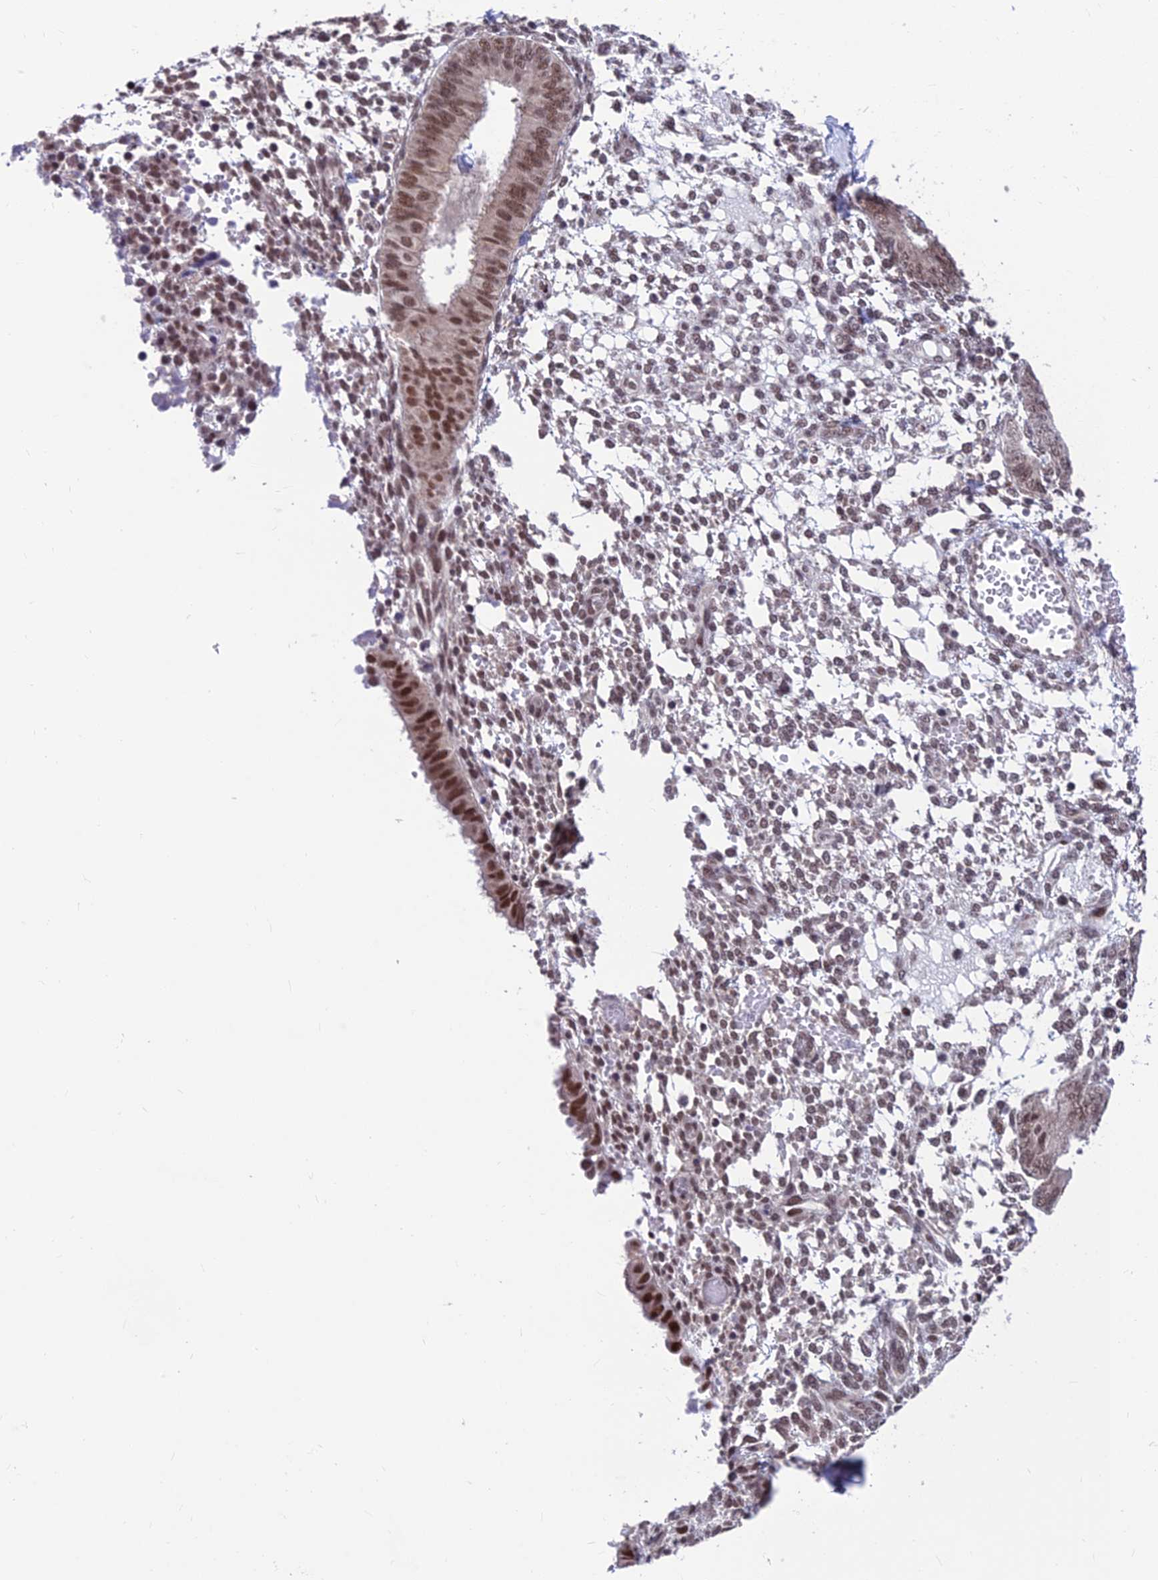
{"staining": {"intensity": "moderate", "quantity": "<25%", "location": "nuclear"}, "tissue": "endometrium", "cell_type": "Cells in endometrial stroma", "image_type": "normal", "snomed": [{"axis": "morphology", "description": "Normal tissue, NOS"}, {"axis": "topography", "description": "Endometrium"}], "caption": "Immunohistochemical staining of benign endometrium demonstrates low levels of moderate nuclear positivity in approximately <25% of cells in endometrial stroma. The staining is performed using DAB (3,3'-diaminobenzidine) brown chromogen to label protein expression. The nuclei are counter-stained blue using hematoxylin.", "gene": "KIAA1191", "patient": {"sex": "female", "age": 49}}